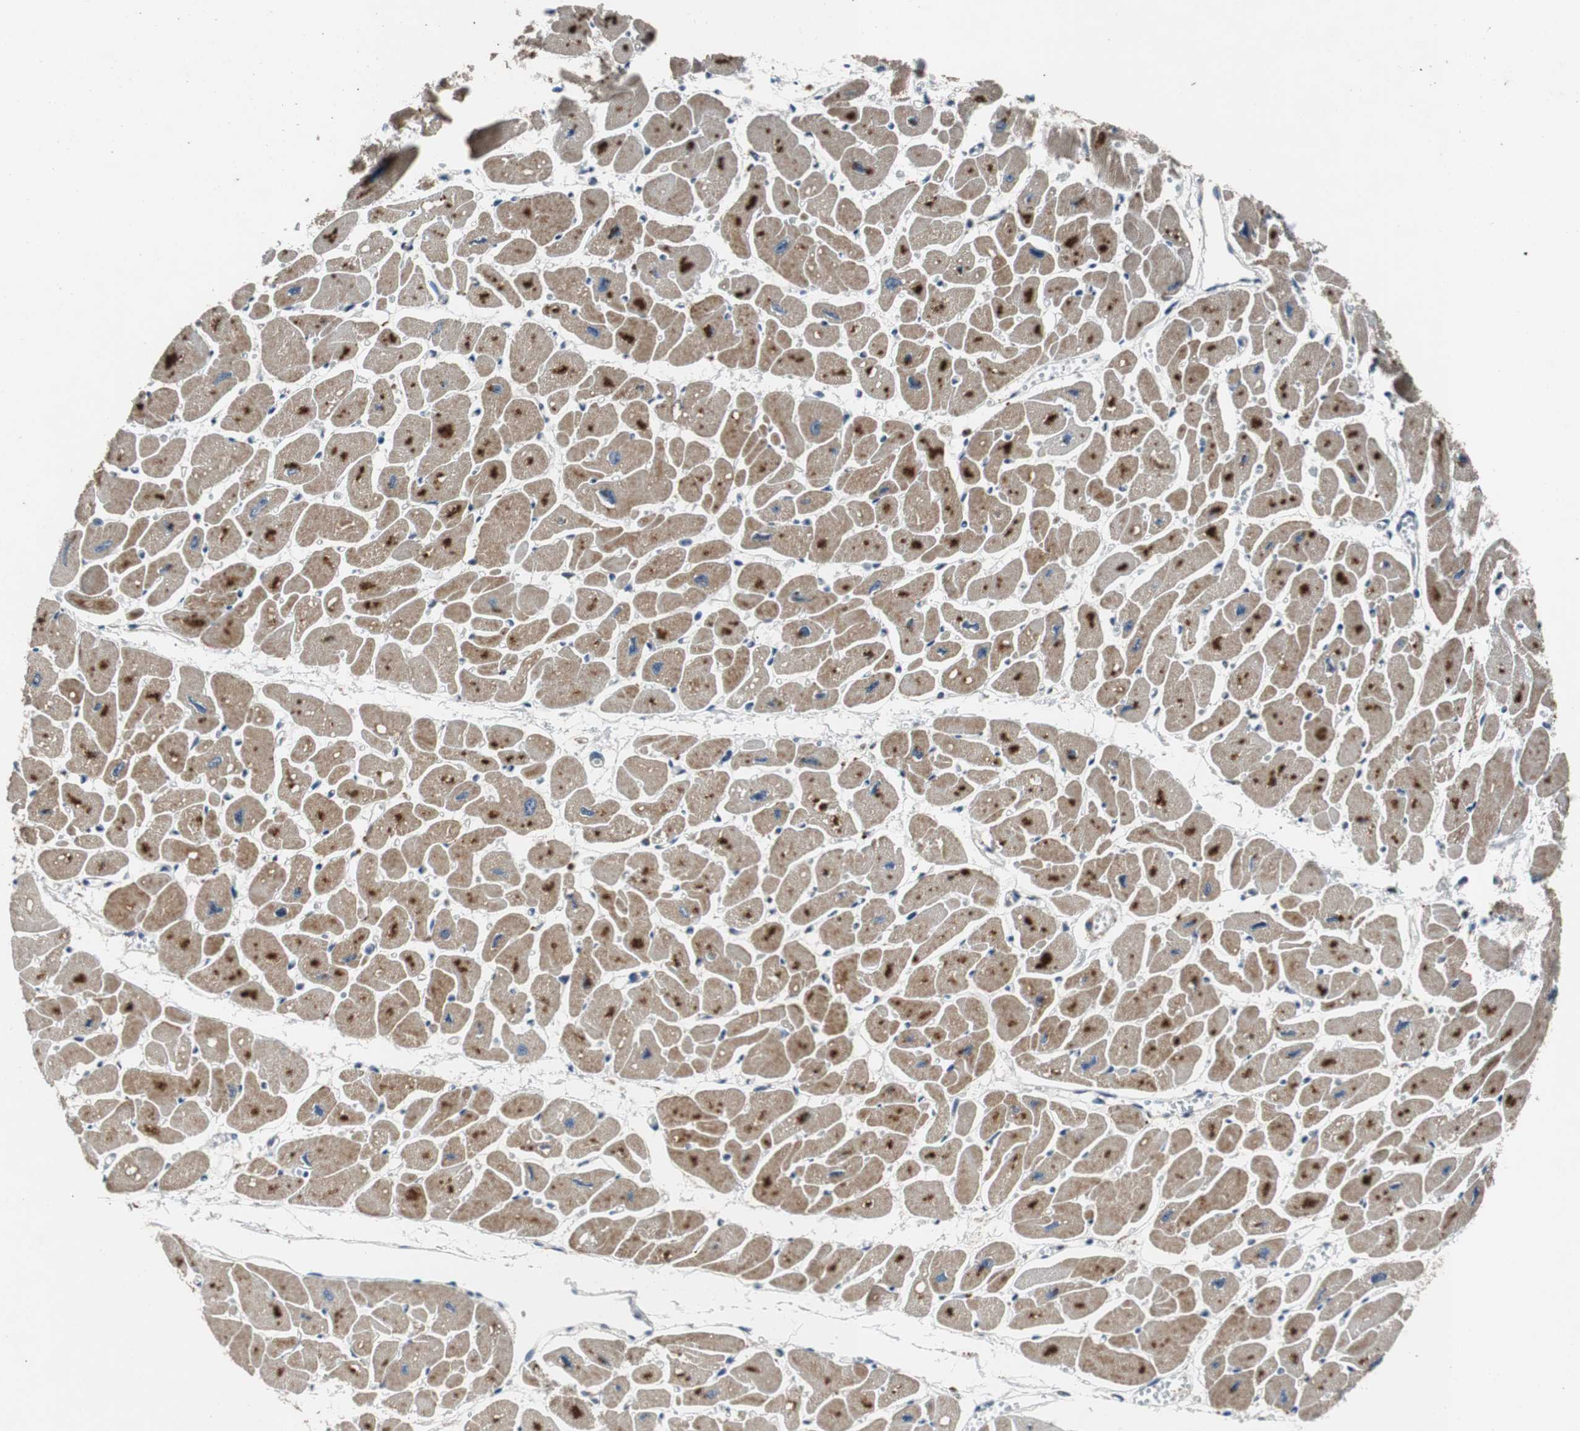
{"staining": {"intensity": "strong", "quantity": ">75%", "location": "cytoplasmic/membranous"}, "tissue": "heart muscle", "cell_type": "Cardiomyocytes", "image_type": "normal", "snomed": [{"axis": "morphology", "description": "Normal tissue, NOS"}, {"axis": "topography", "description": "Heart"}], "caption": "Human heart muscle stained with a brown dye demonstrates strong cytoplasmic/membranous positive staining in about >75% of cardiomyocytes.", "gene": "PITRM1", "patient": {"sex": "female", "age": 54}}